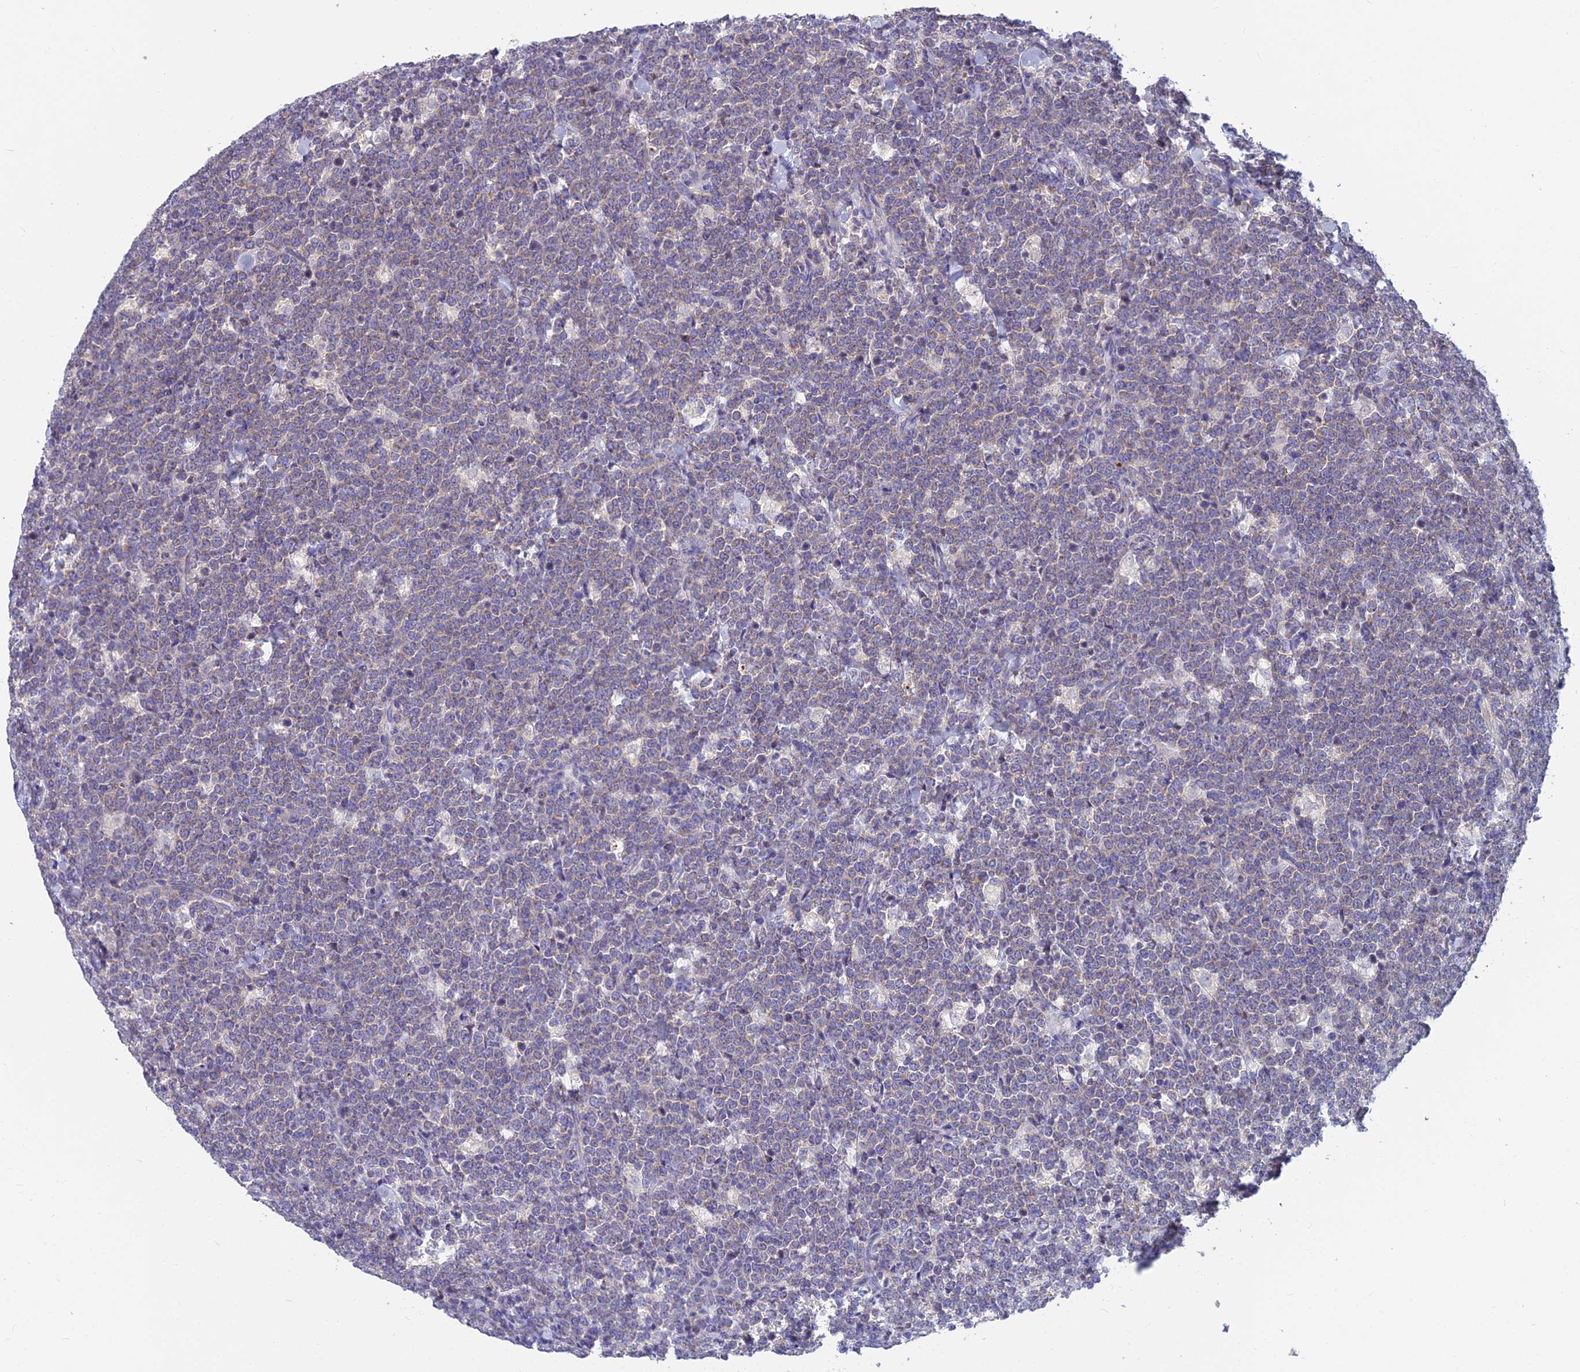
{"staining": {"intensity": "weak", "quantity": "<25%", "location": "cytoplasmic/membranous"}, "tissue": "lymphoma", "cell_type": "Tumor cells", "image_type": "cancer", "snomed": [{"axis": "morphology", "description": "Malignant lymphoma, non-Hodgkin's type, High grade"}, {"axis": "topography", "description": "Small intestine"}], "caption": "Immunohistochemical staining of high-grade malignant lymphoma, non-Hodgkin's type displays no significant expression in tumor cells.", "gene": "COX20", "patient": {"sex": "male", "age": 8}}